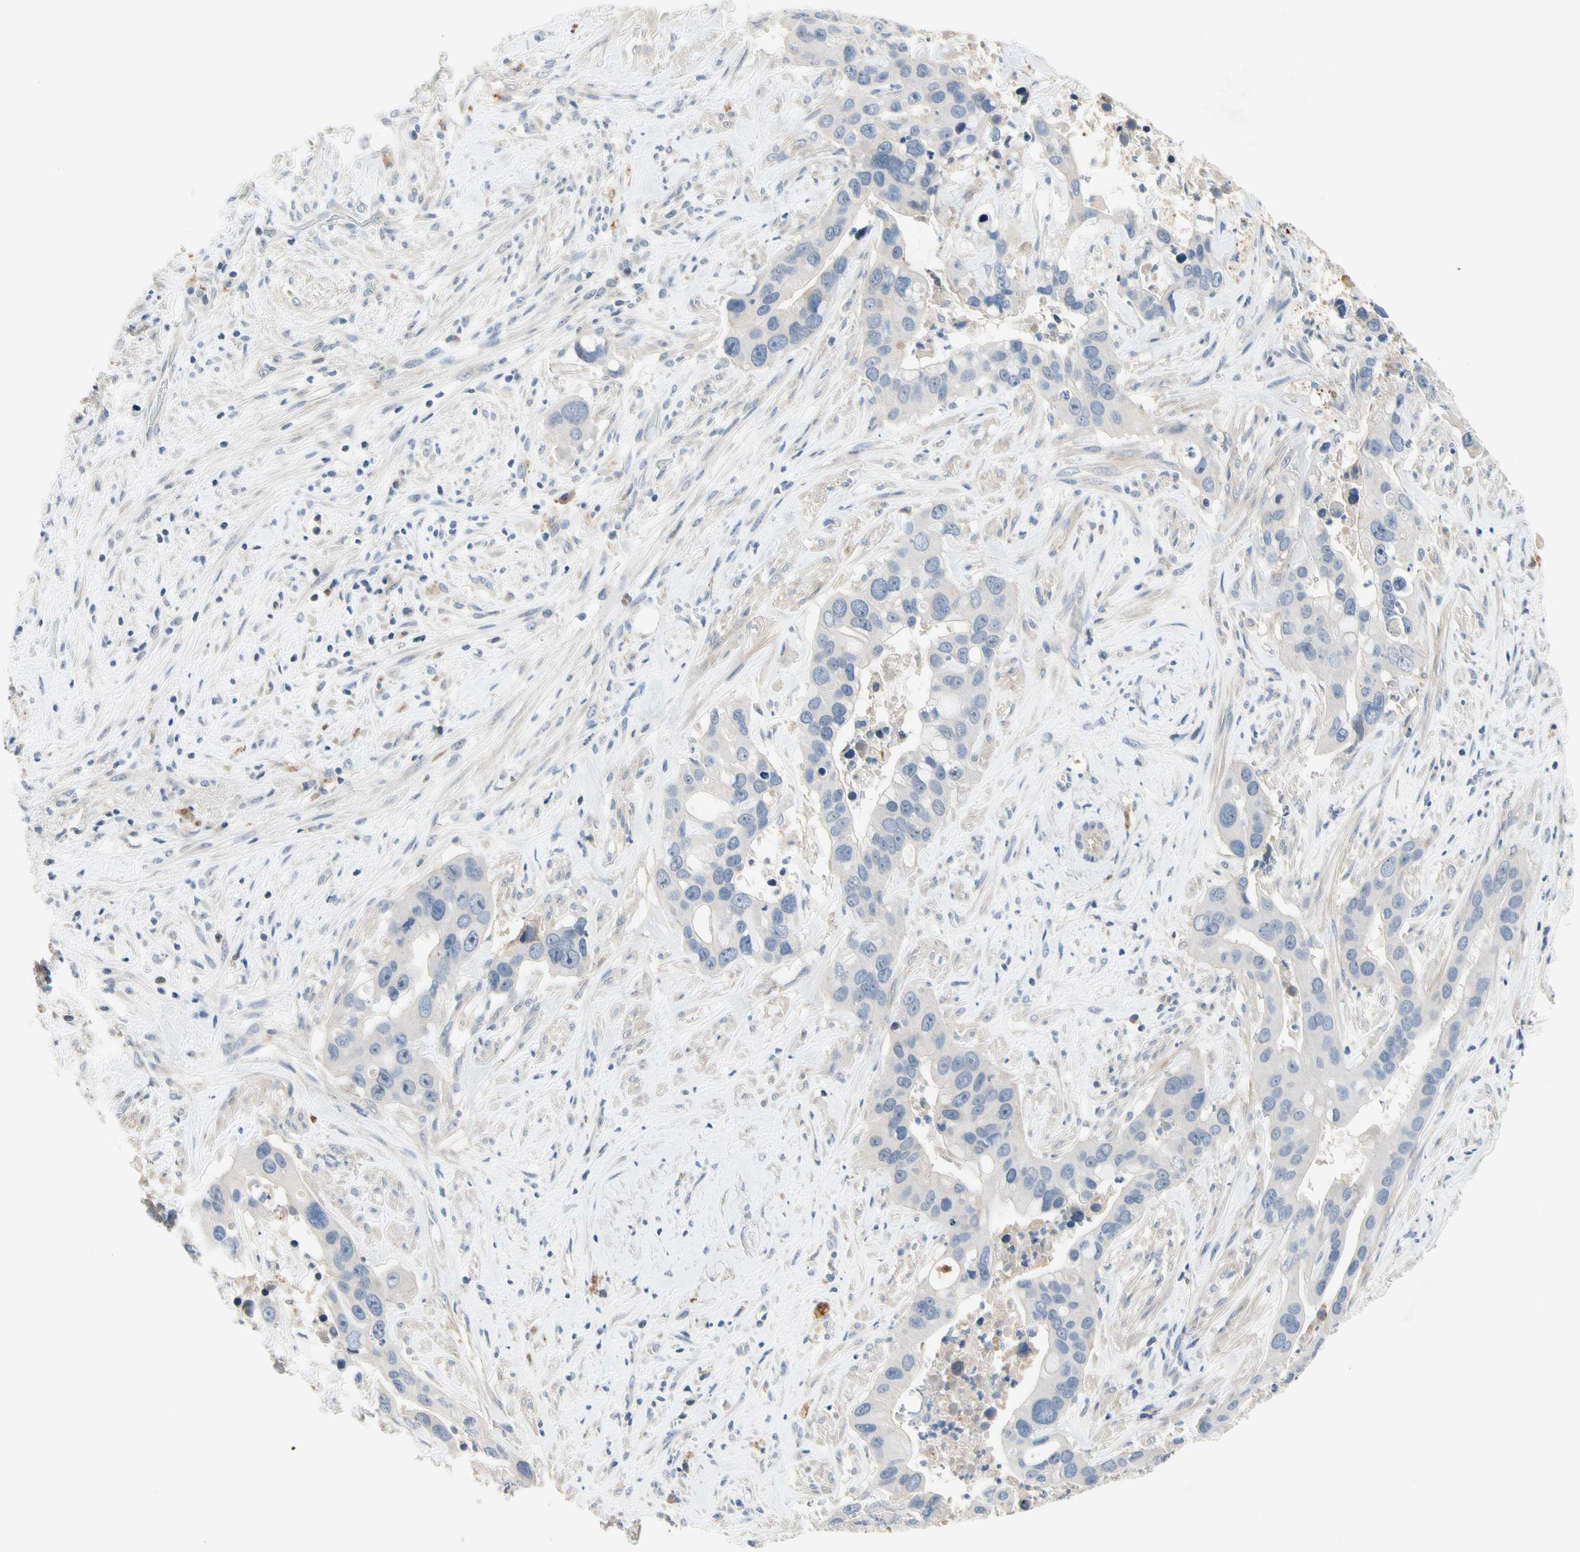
{"staining": {"intensity": "weak", "quantity": "25%-75%", "location": "cytoplasmic/membranous"}, "tissue": "liver cancer", "cell_type": "Tumor cells", "image_type": "cancer", "snomed": [{"axis": "morphology", "description": "Cholangiocarcinoma"}, {"axis": "topography", "description": "Liver"}], "caption": "Immunohistochemistry (IHC) histopathology image of neoplastic tissue: human liver cancer (cholangiocarcinoma) stained using immunohistochemistry demonstrates low levels of weak protein expression localized specifically in the cytoplasmic/membranous of tumor cells, appearing as a cytoplasmic/membranous brown color.", "gene": "GAS6", "patient": {"sex": "female", "age": 65}}